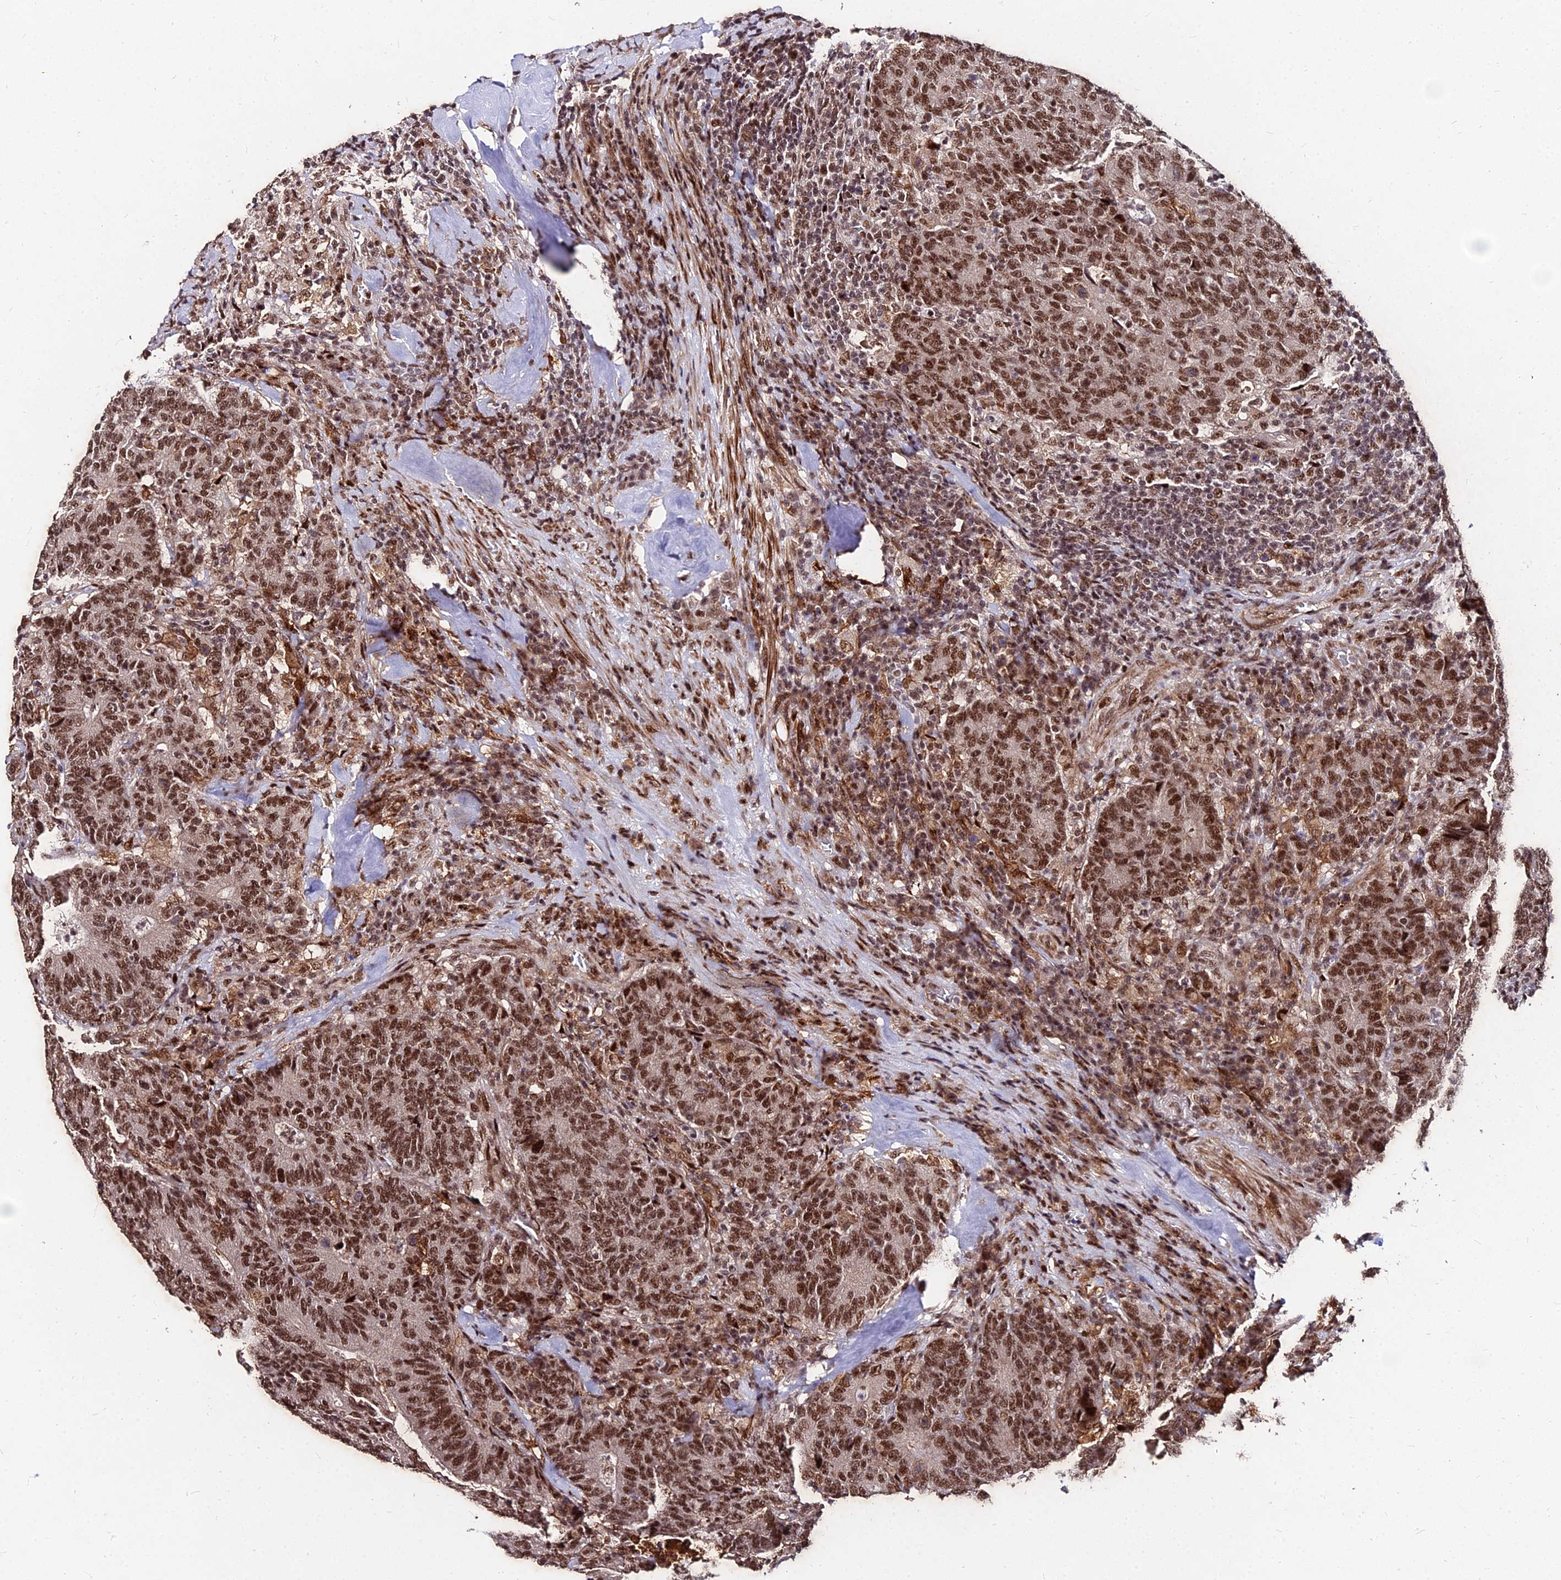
{"staining": {"intensity": "strong", "quantity": ">75%", "location": "nuclear"}, "tissue": "colorectal cancer", "cell_type": "Tumor cells", "image_type": "cancer", "snomed": [{"axis": "morphology", "description": "Normal tissue, NOS"}, {"axis": "morphology", "description": "Adenocarcinoma, NOS"}, {"axis": "topography", "description": "Colon"}], "caption": "IHC (DAB) staining of human colorectal adenocarcinoma exhibits strong nuclear protein positivity in approximately >75% of tumor cells. (DAB (3,3'-diaminobenzidine) IHC, brown staining for protein, blue staining for nuclei).", "gene": "ZBED4", "patient": {"sex": "female", "age": 75}}